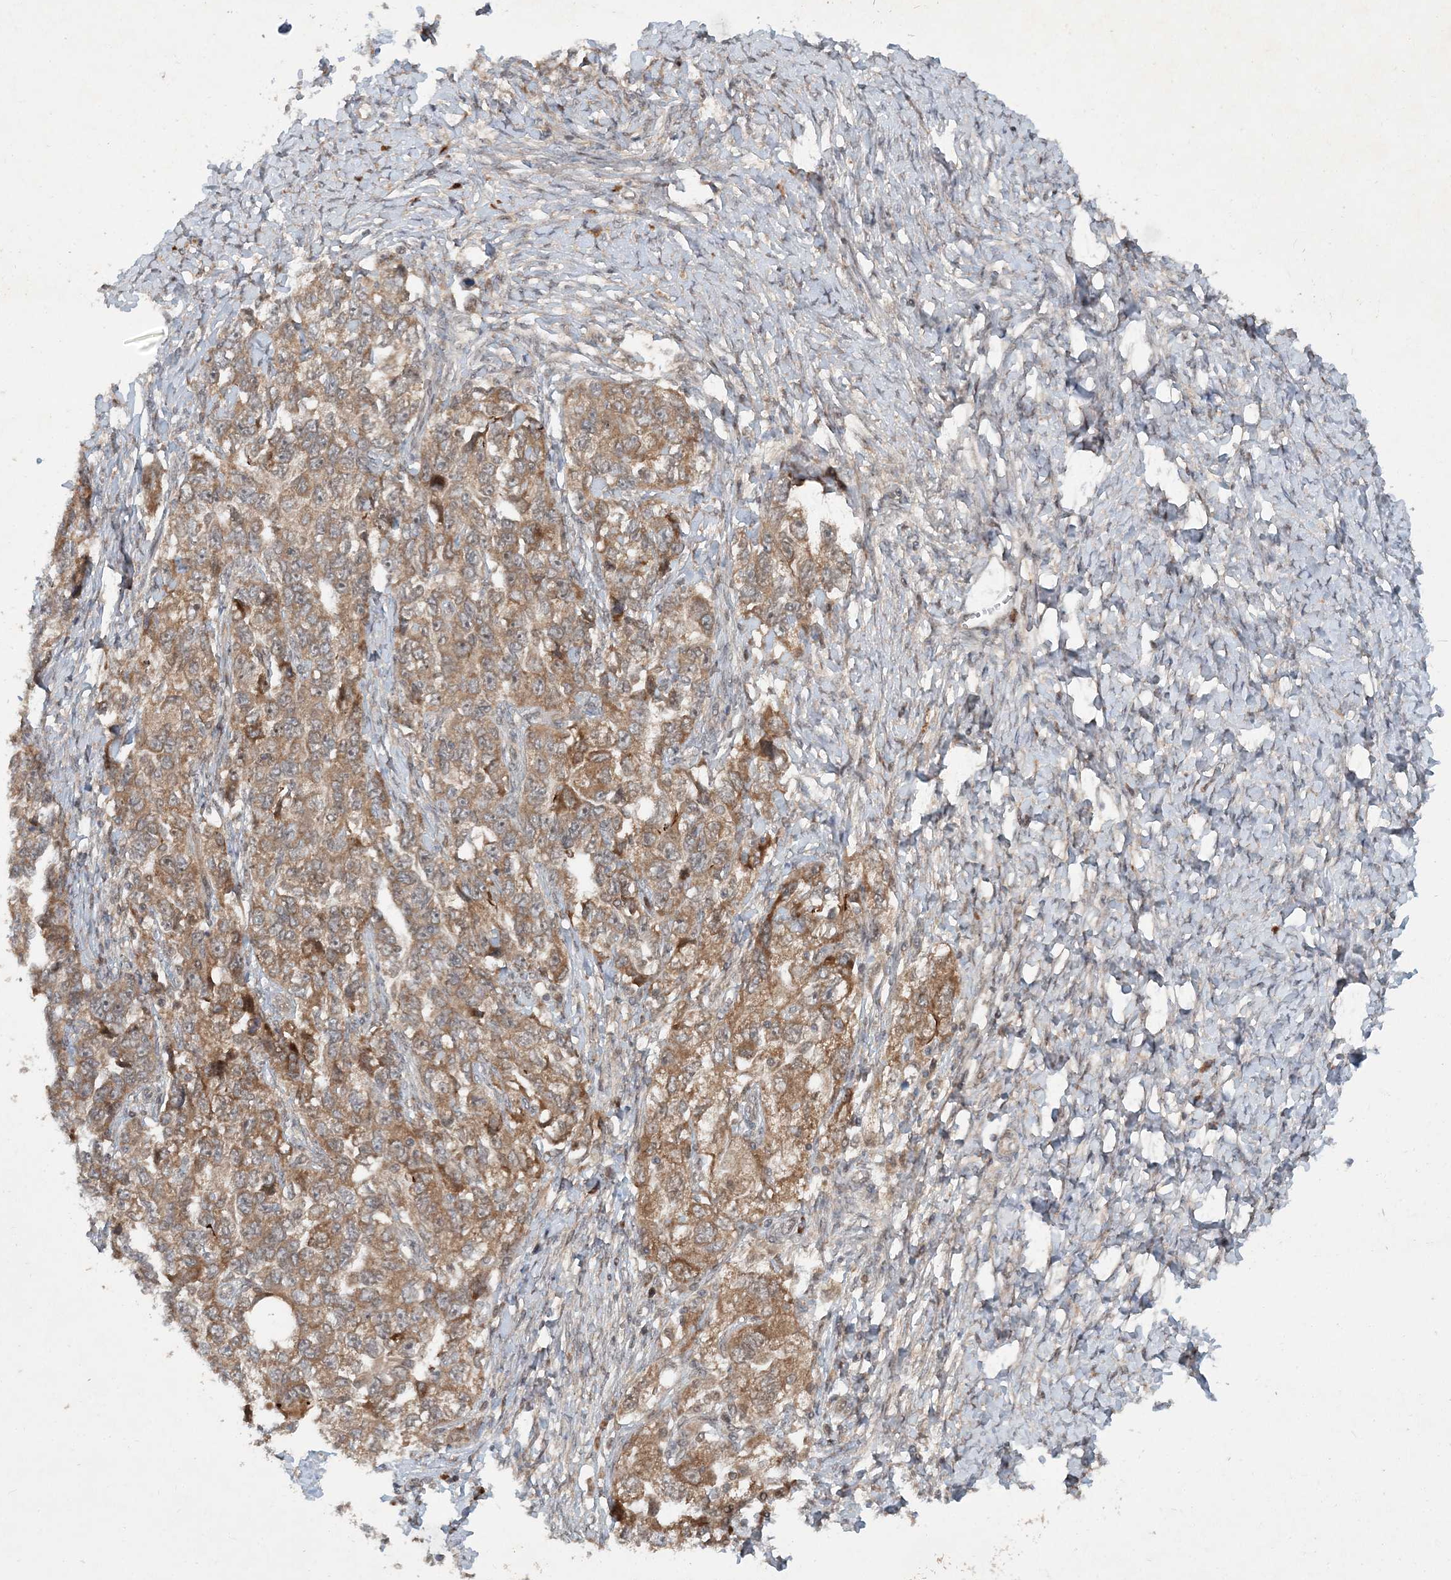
{"staining": {"intensity": "moderate", "quantity": ">75%", "location": "cytoplasmic/membranous"}, "tissue": "ovarian cancer", "cell_type": "Tumor cells", "image_type": "cancer", "snomed": [{"axis": "morphology", "description": "Carcinoma, NOS"}, {"axis": "morphology", "description": "Cystadenocarcinoma, serous, NOS"}, {"axis": "topography", "description": "Ovary"}], "caption": "Immunohistochemical staining of ovarian cancer displays medium levels of moderate cytoplasmic/membranous expression in about >75% of tumor cells.", "gene": "UBR3", "patient": {"sex": "female", "age": 69}}